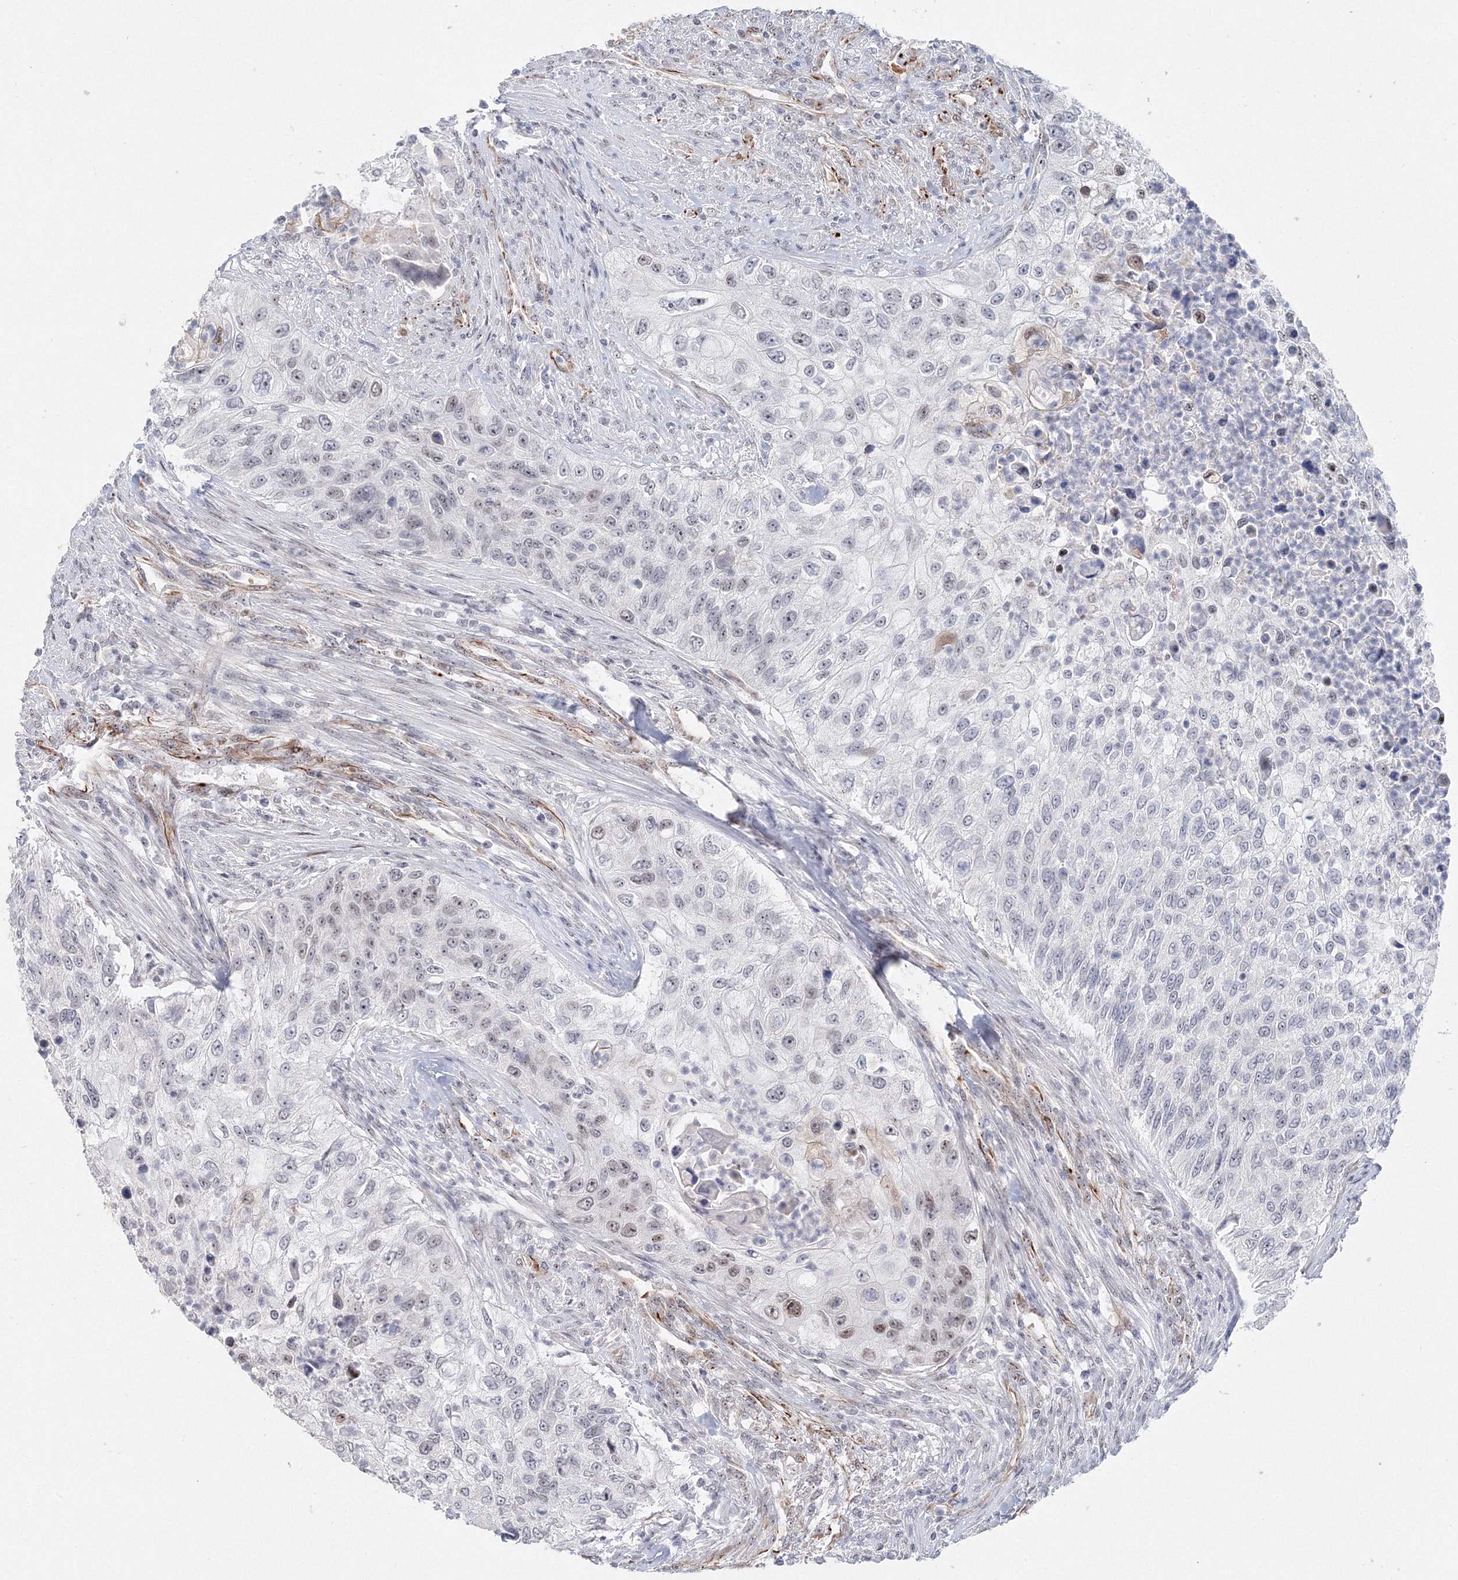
{"staining": {"intensity": "moderate", "quantity": "<25%", "location": "nuclear"}, "tissue": "urothelial cancer", "cell_type": "Tumor cells", "image_type": "cancer", "snomed": [{"axis": "morphology", "description": "Urothelial carcinoma, High grade"}, {"axis": "topography", "description": "Urinary bladder"}], "caption": "Brown immunohistochemical staining in urothelial carcinoma (high-grade) reveals moderate nuclear positivity in about <25% of tumor cells. (IHC, brightfield microscopy, high magnification).", "gene": "SIRT7", "patient": {"sex": "female", "age": 60}}